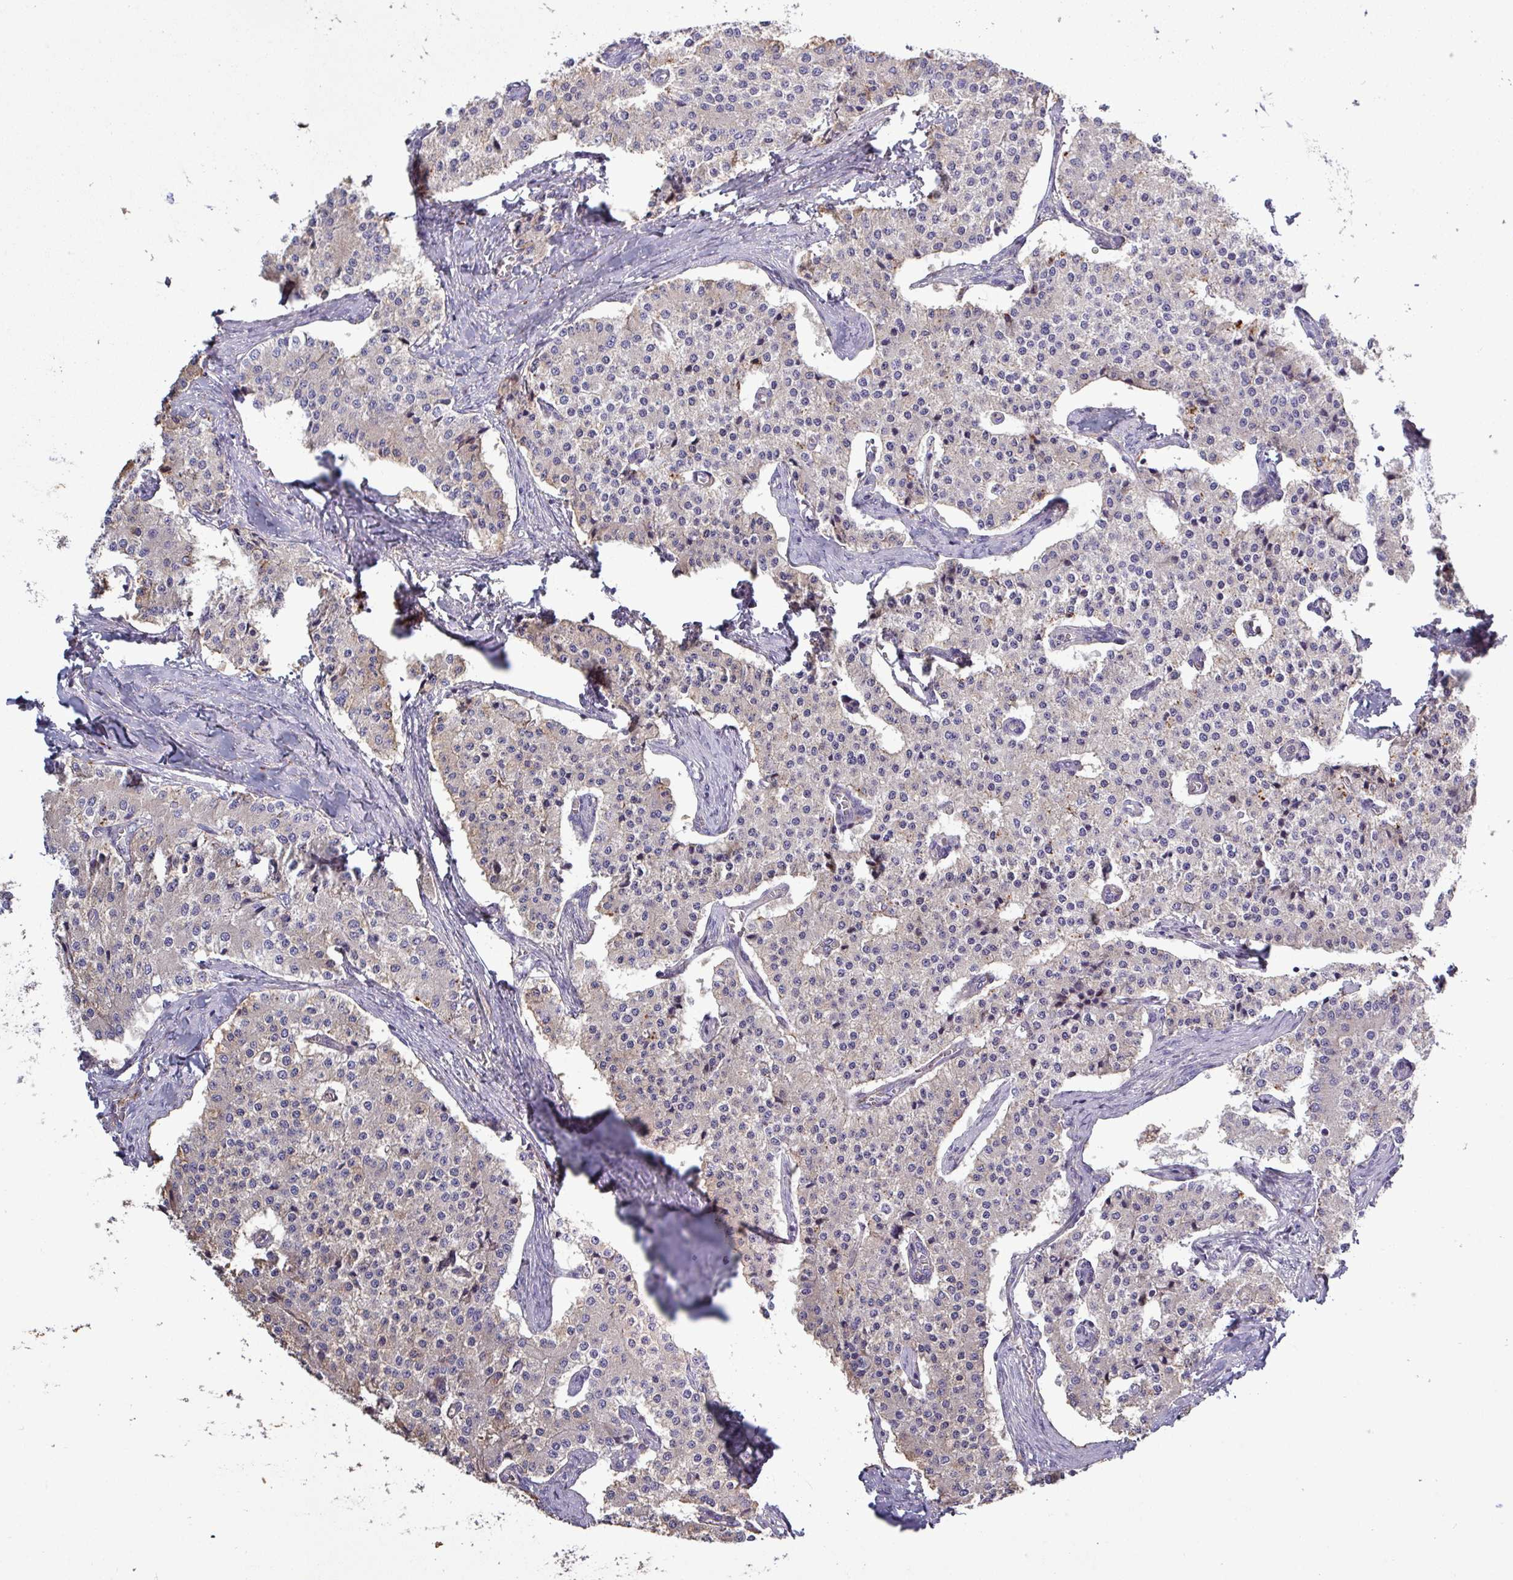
{"staining": {"intensity": "weak", "quantity": "<25%", "location": "cytoplasmic/membranous"}, "tissue": "carcinoid", "cell_type": "Tumor cells", "image_type": "cancer", "snomed": [{"axis": "morphology", "description": "Carcinoid, malignant, NOS"}, {"axis": "topography", "description": "Colon"}], "caption": "DAB immunohistochemical staining of carcinoid (malignant) exhibits no significant staining in tumor cells.", "gene": "PLIN2", "patient": {"sex": "female", "age": 52}}